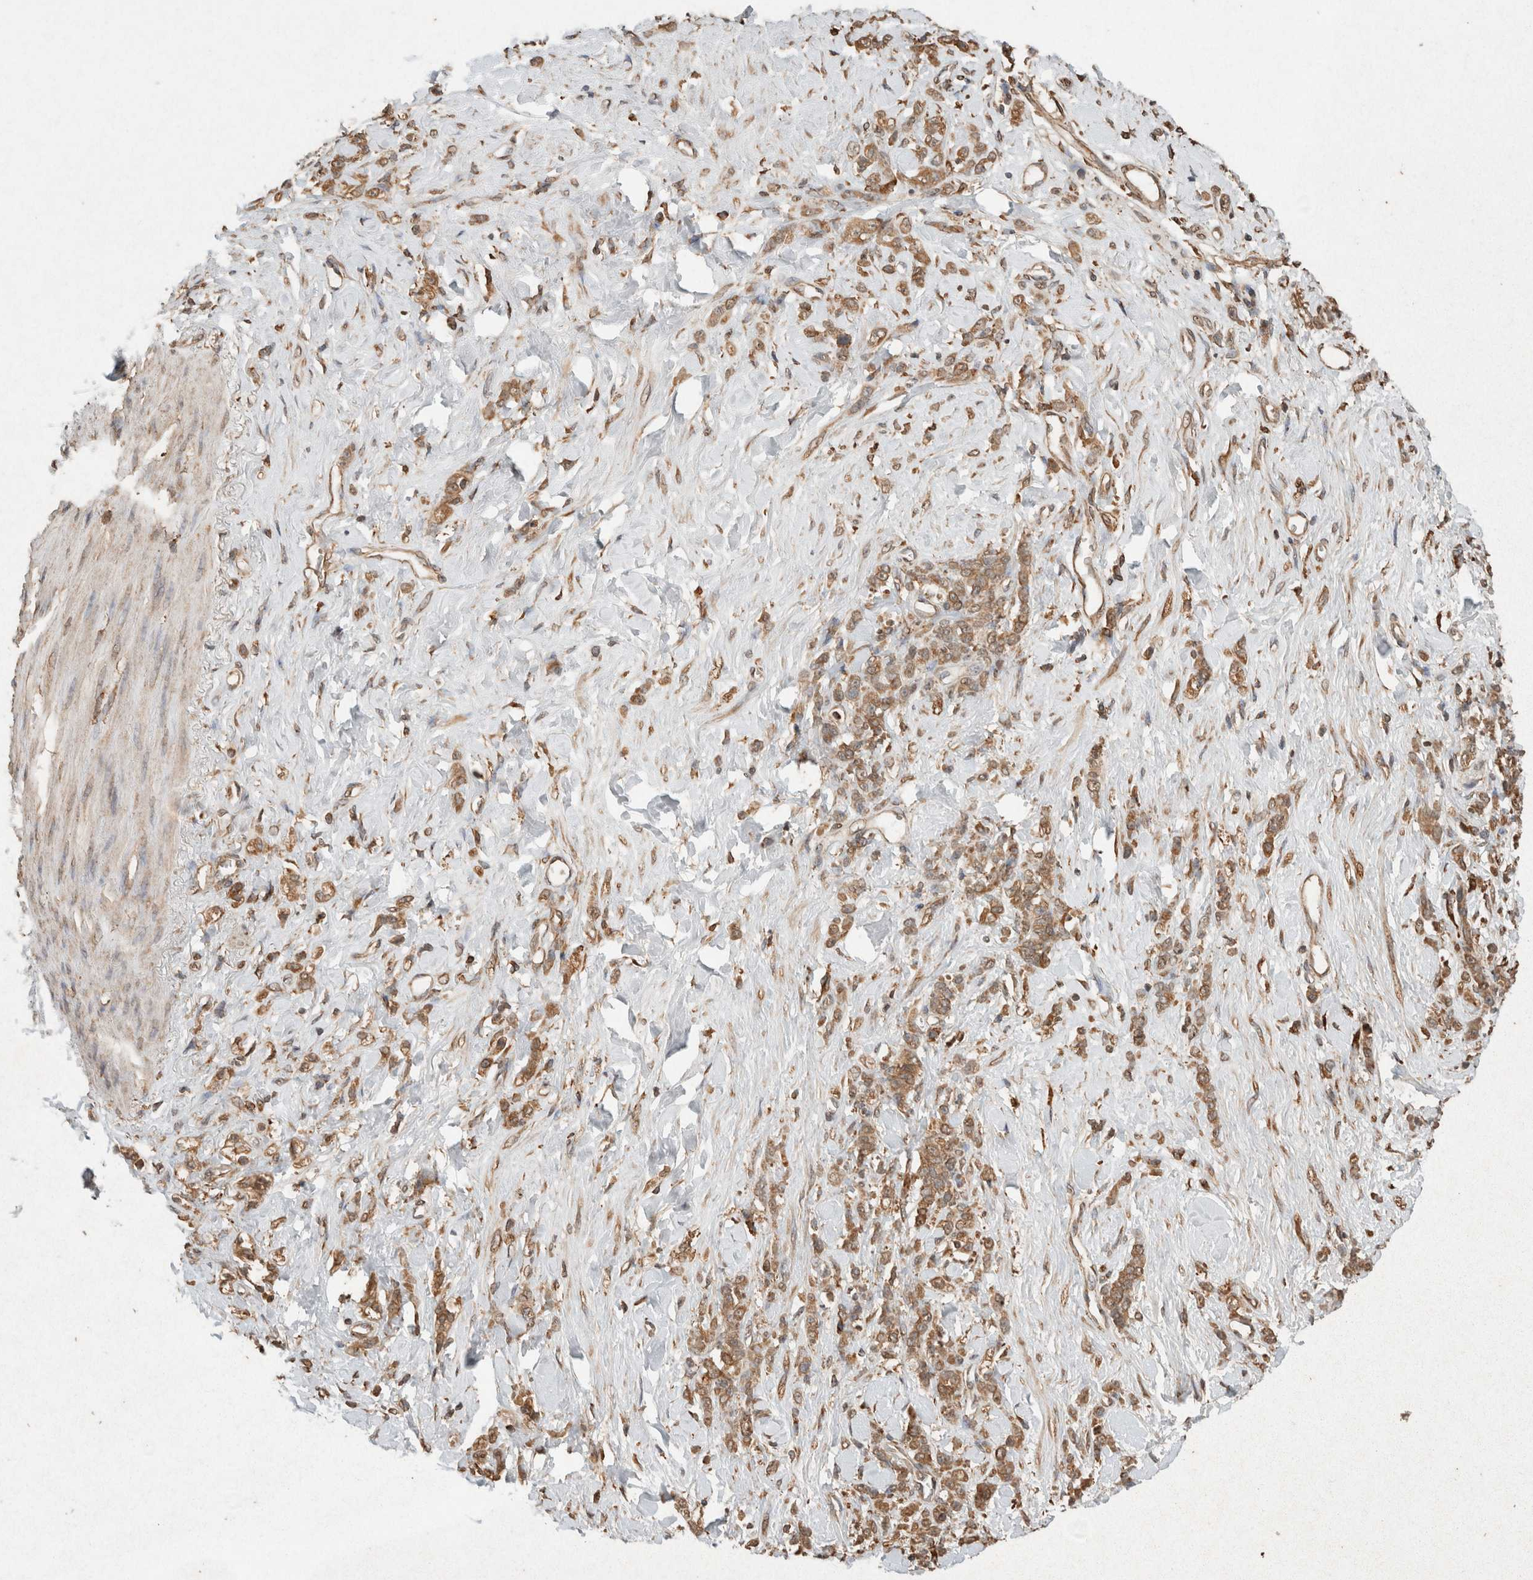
{"staining": {"intensity": "weak", "quantity": ">75%", "location": "cytoplasmic/membranous"}, "tissue": "stomach cancer", "cell_type": "Tumor cells", "image_type": "cancer", "snomed": [{"axis": "morphology", "description": "Adenocarcinoma, NOS"}, {"axis": "topography", "description": "Stomach"}], "caption": "The image reveals staining of stomach adenocarcinoma, revealing weak cytoplasmic/membranous protein positivity (brown color) within tumor cells. The protein of interest is shown in brown color, while the nuclei are stained blue.", "gene": "ERAP1", "patient": {"sex": "male", "age": 82}}